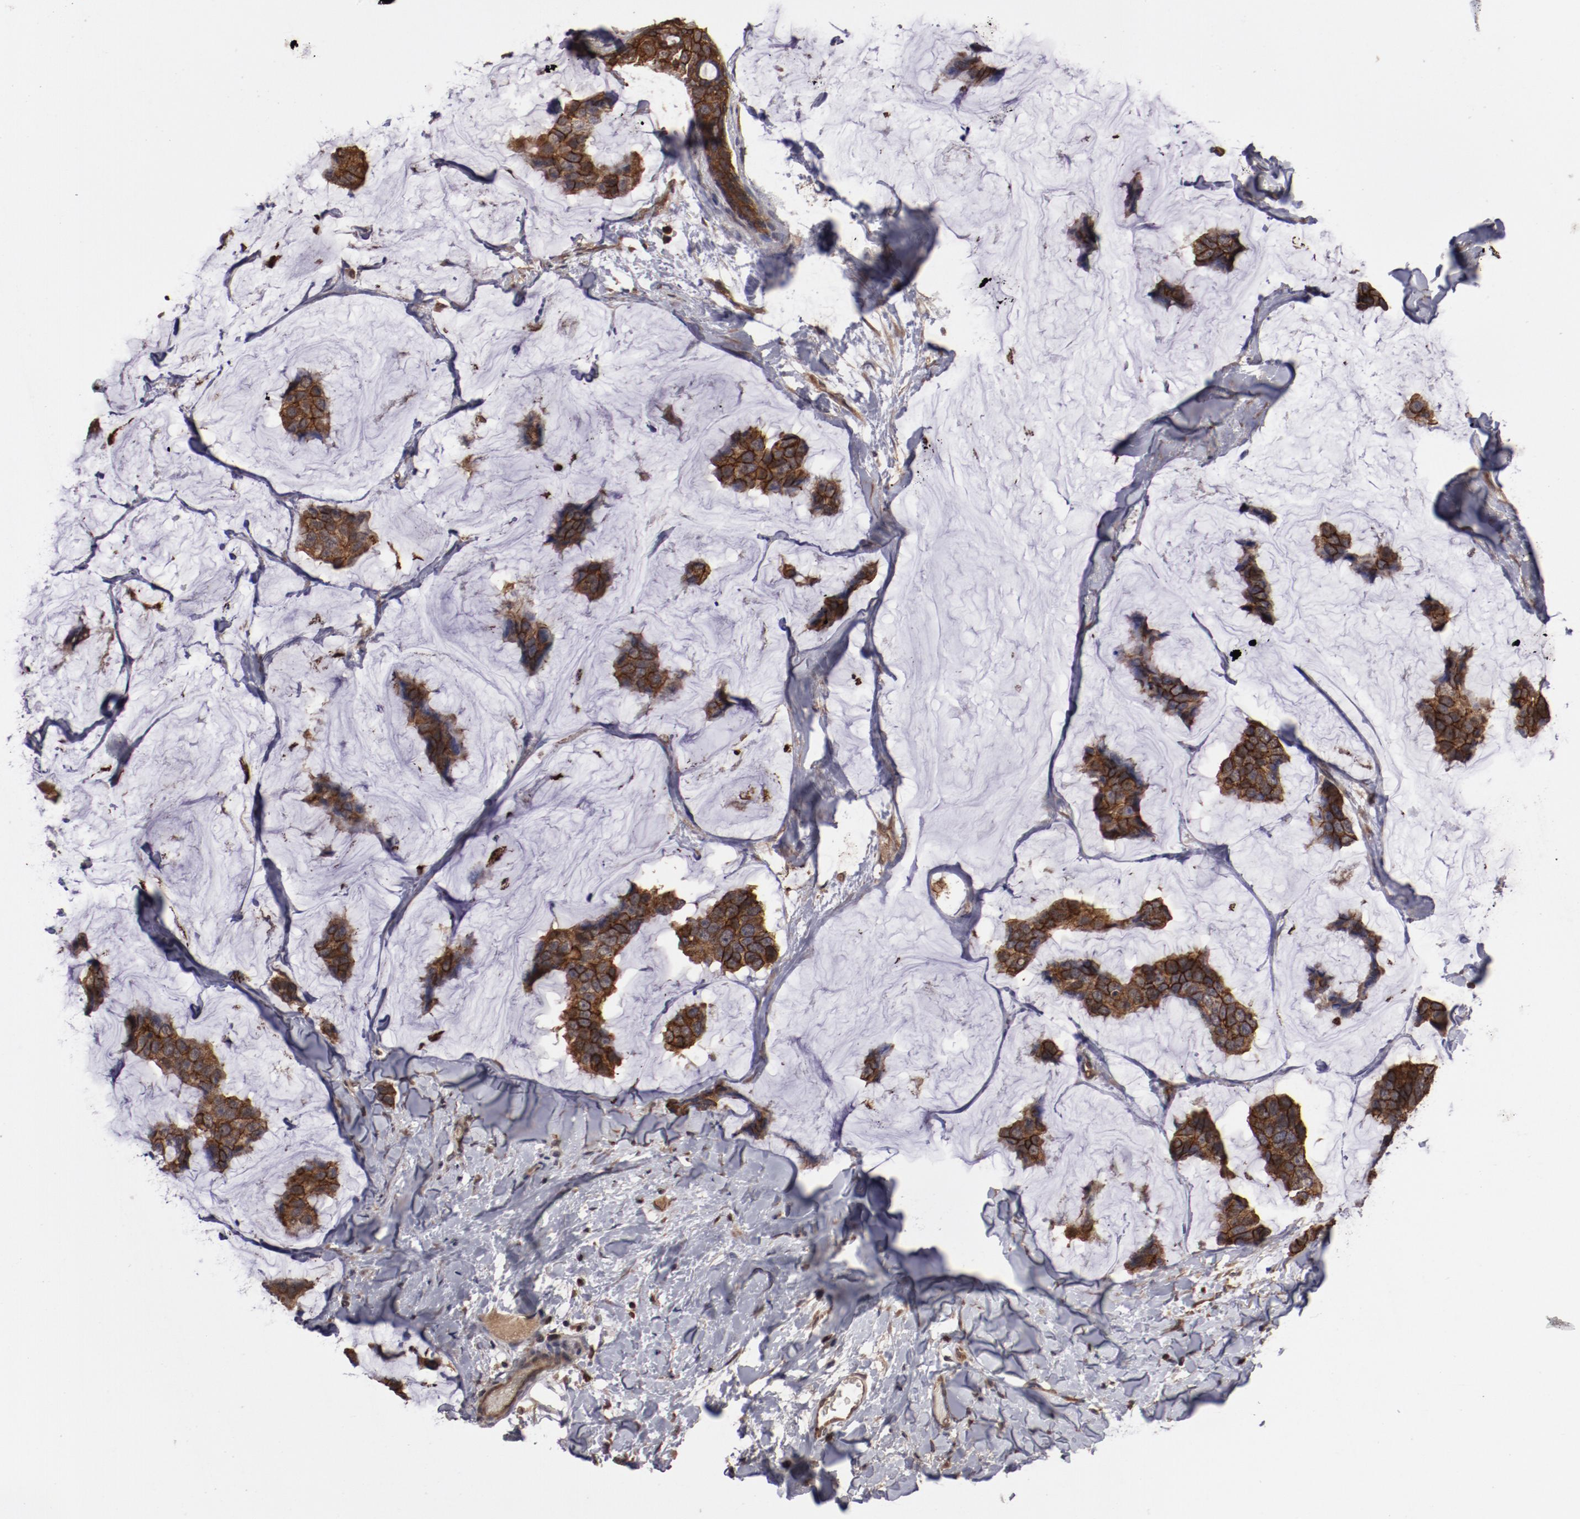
{"staining": {"intensity": "moderate", "quantity": ">75%", "location": "cytoplasmic/membranous"}, "tissue": "breast cancer", "cell_type": "Tumor cells", "image_type": "cancer", "snomed": [{"axis": "morphology", "description": "Normal tissue, NOS"}, {"axis": "morphology", "description": "Duct carcinoma"}, {"axis": "topography", "description": "Breast"}], "caption": "Moderate cytoplasmic/membranous protein positivity is seen in about >75% of tumor cells in infiltrating ductal carcinoma (breast).", "gene": "RPS6KA6", "patient": {"sex": "female", "age": 50}}